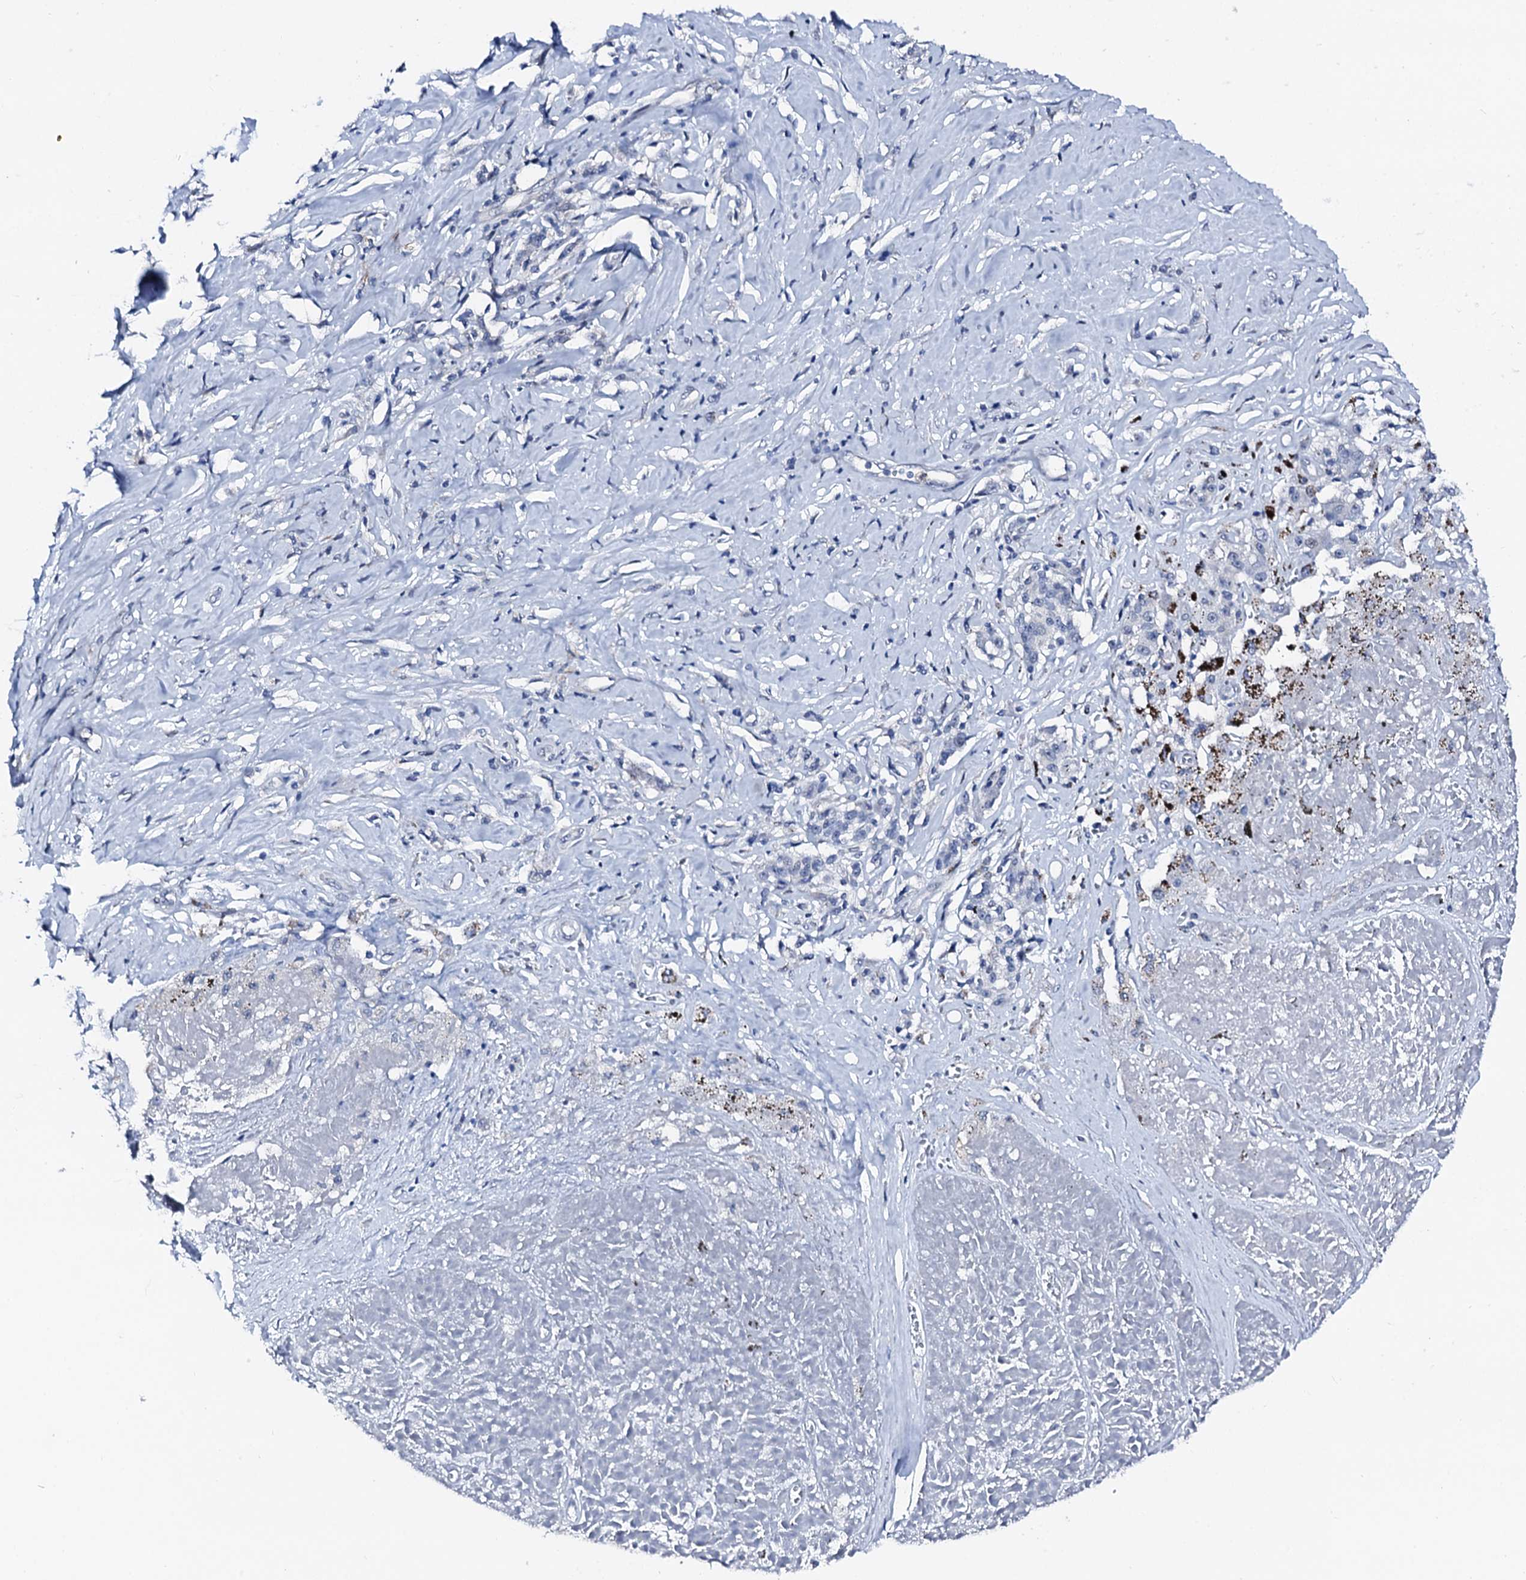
{"staining": {"intensity": "negative", "quantity": "none", "location": "none"}, "tissue": "melanoma", "cell_type": "Tumor cells", "image_type": "cancer", "snomed": [{"axis": "morphology", "description": "Malignant melanoma, NOS"}, {"axis": "topography", "description": "Skin"}], "caption": "High power microscopy photomicrograph of an immunohistochemistry photomicrograph of melanoma, revealing no significant expression in tumor cells.", "gene": "TRAFD1", "patient": {"sex": "female", "age": 72}}